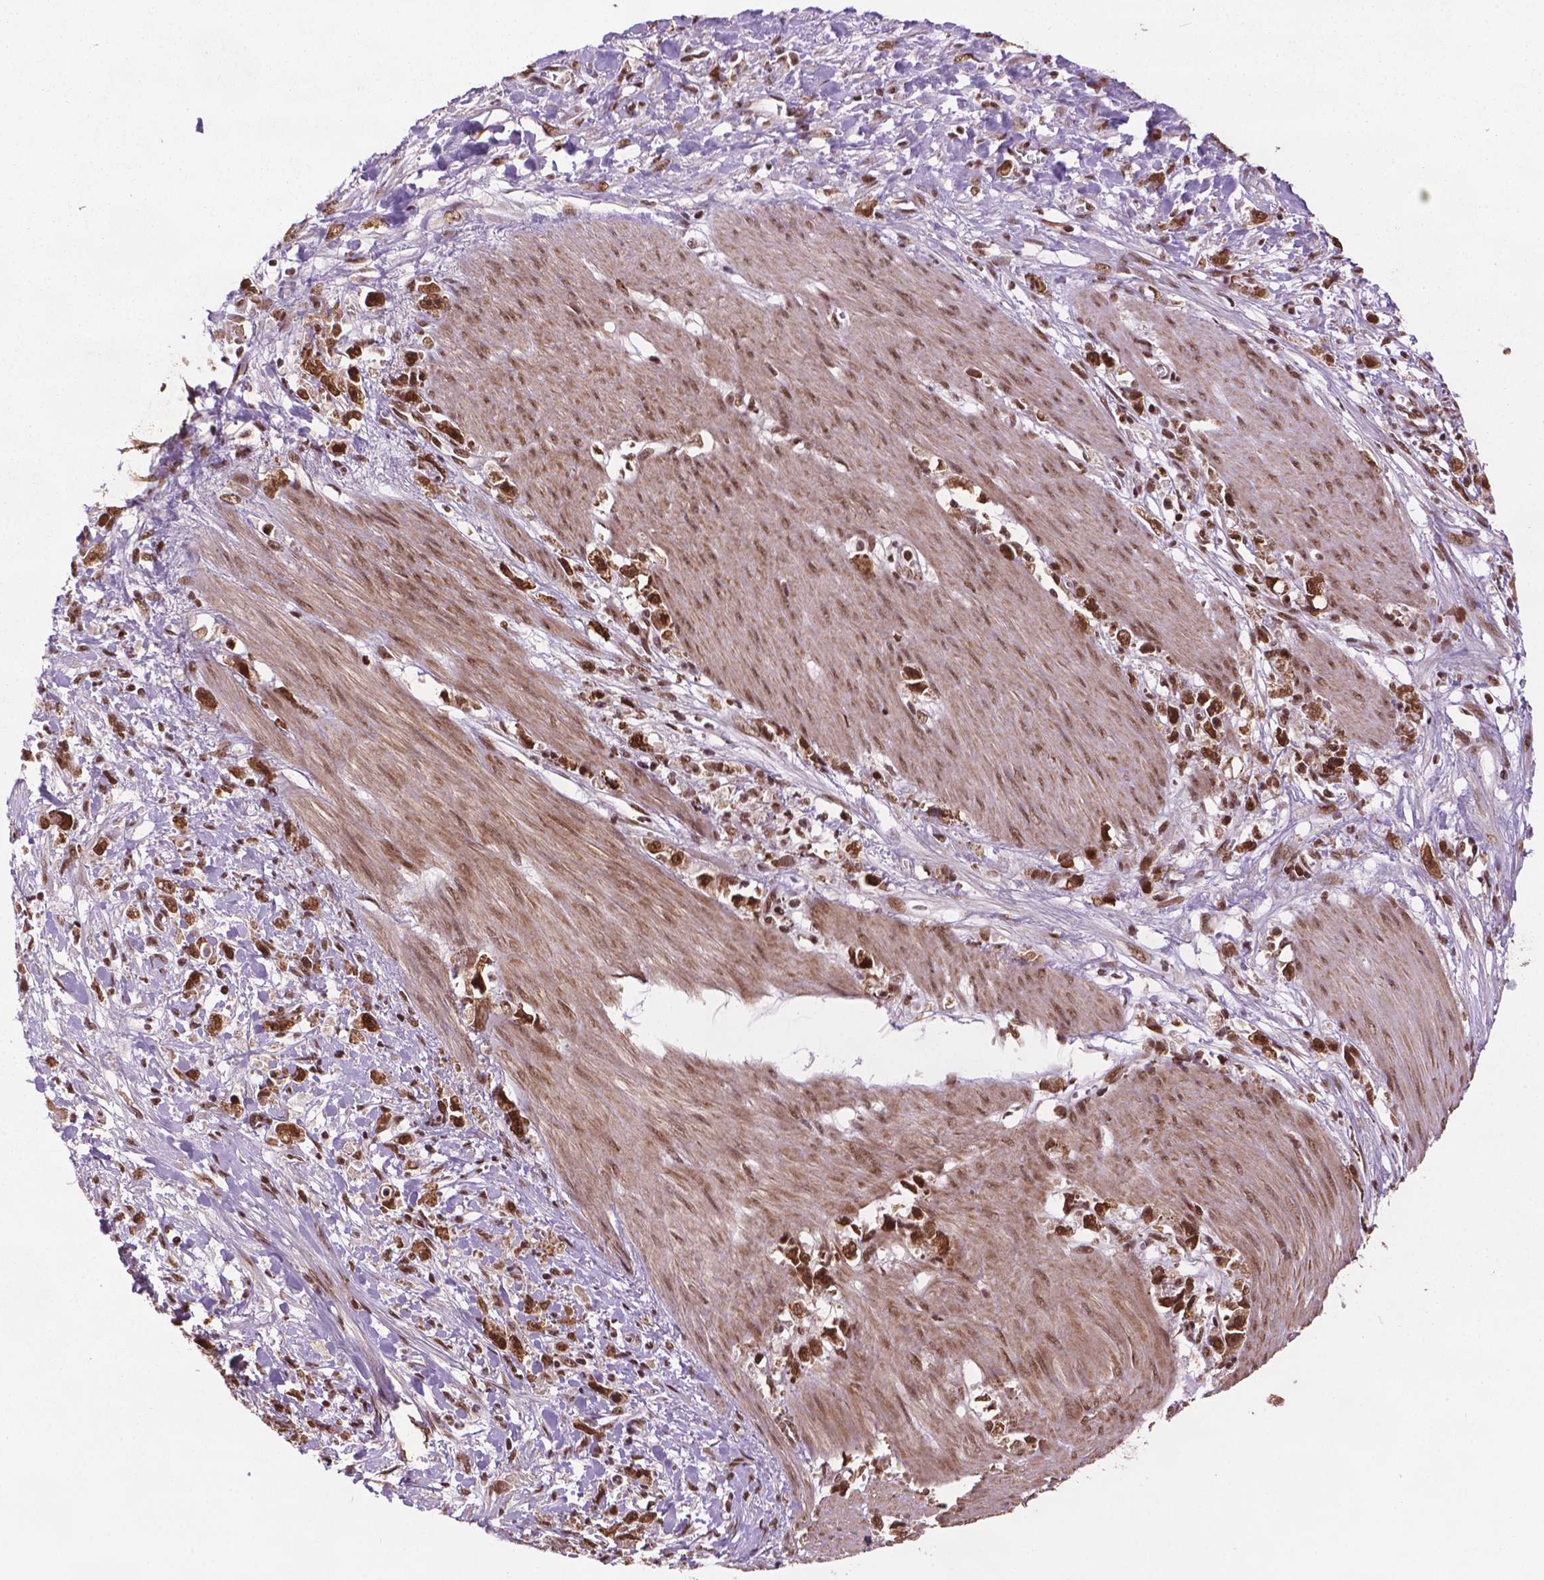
{"staining": {"intensity": "strong", "quantity": ">75%", "location": "nuclear"}, "tissue": "stomach cancer", "cell_type": "Tumor cells", "image_type": "cancer", "snomed": [{"axis": "morphology", "description": "Adenocarcinoma, NOS"}, {"axis": "topography", "description": "Stomach"}], "caption": "DAB (3,3'-diaminobenzidine) immunohistochemical staining of stomach adenocarcinoma shows strong nuclear protein expression in about >75% of tumor cells.", "gene": "SIRT6", "patient": {"sex": "female", "age": 59}}